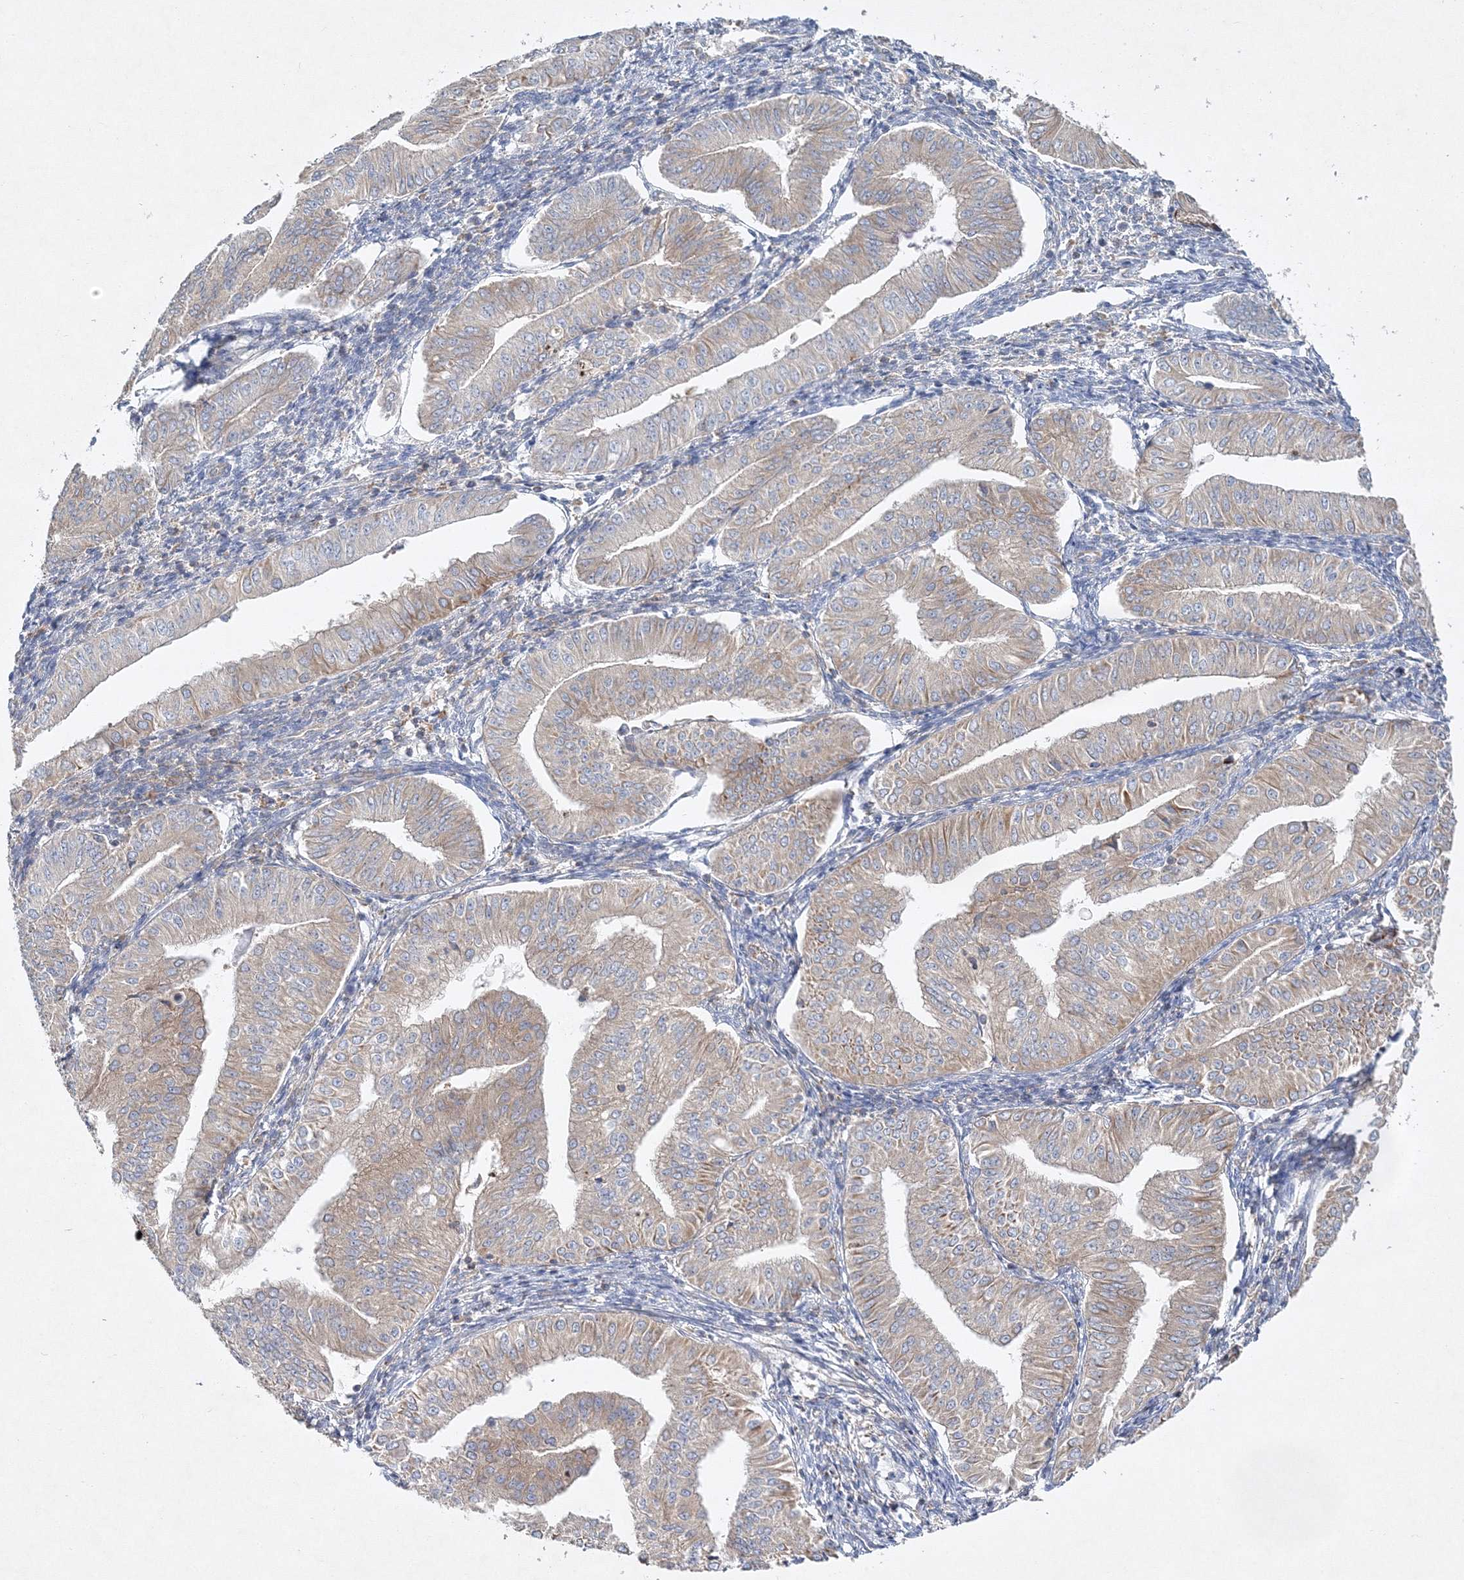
{"staining": {"intensity": "weak", "quantity": ">75%", "location": "cytoplasmic/membranous"}, "tissue": "endometrial cancer", "cell_type": "Tumor cells", "image_type": "cancer", "snomed": [{"axis": "morphology", "description": "Normal tissue, NOS"}, {"axis": "morphology", "description": "Adenocarcinoma, NOS"}, {"axis": "topography", "description": "Endometrium"}], "caption": "DAB (3,3'-diaminobenzidine) immunohistochemical staining of human endometrial cancer (adenocarcinoma) reveals weak cytoplasmic/membranous protein expression in approximately >75% of tumor cells.", "gene": "WDR37", "patient": {"sex": "female", "age": 53}}